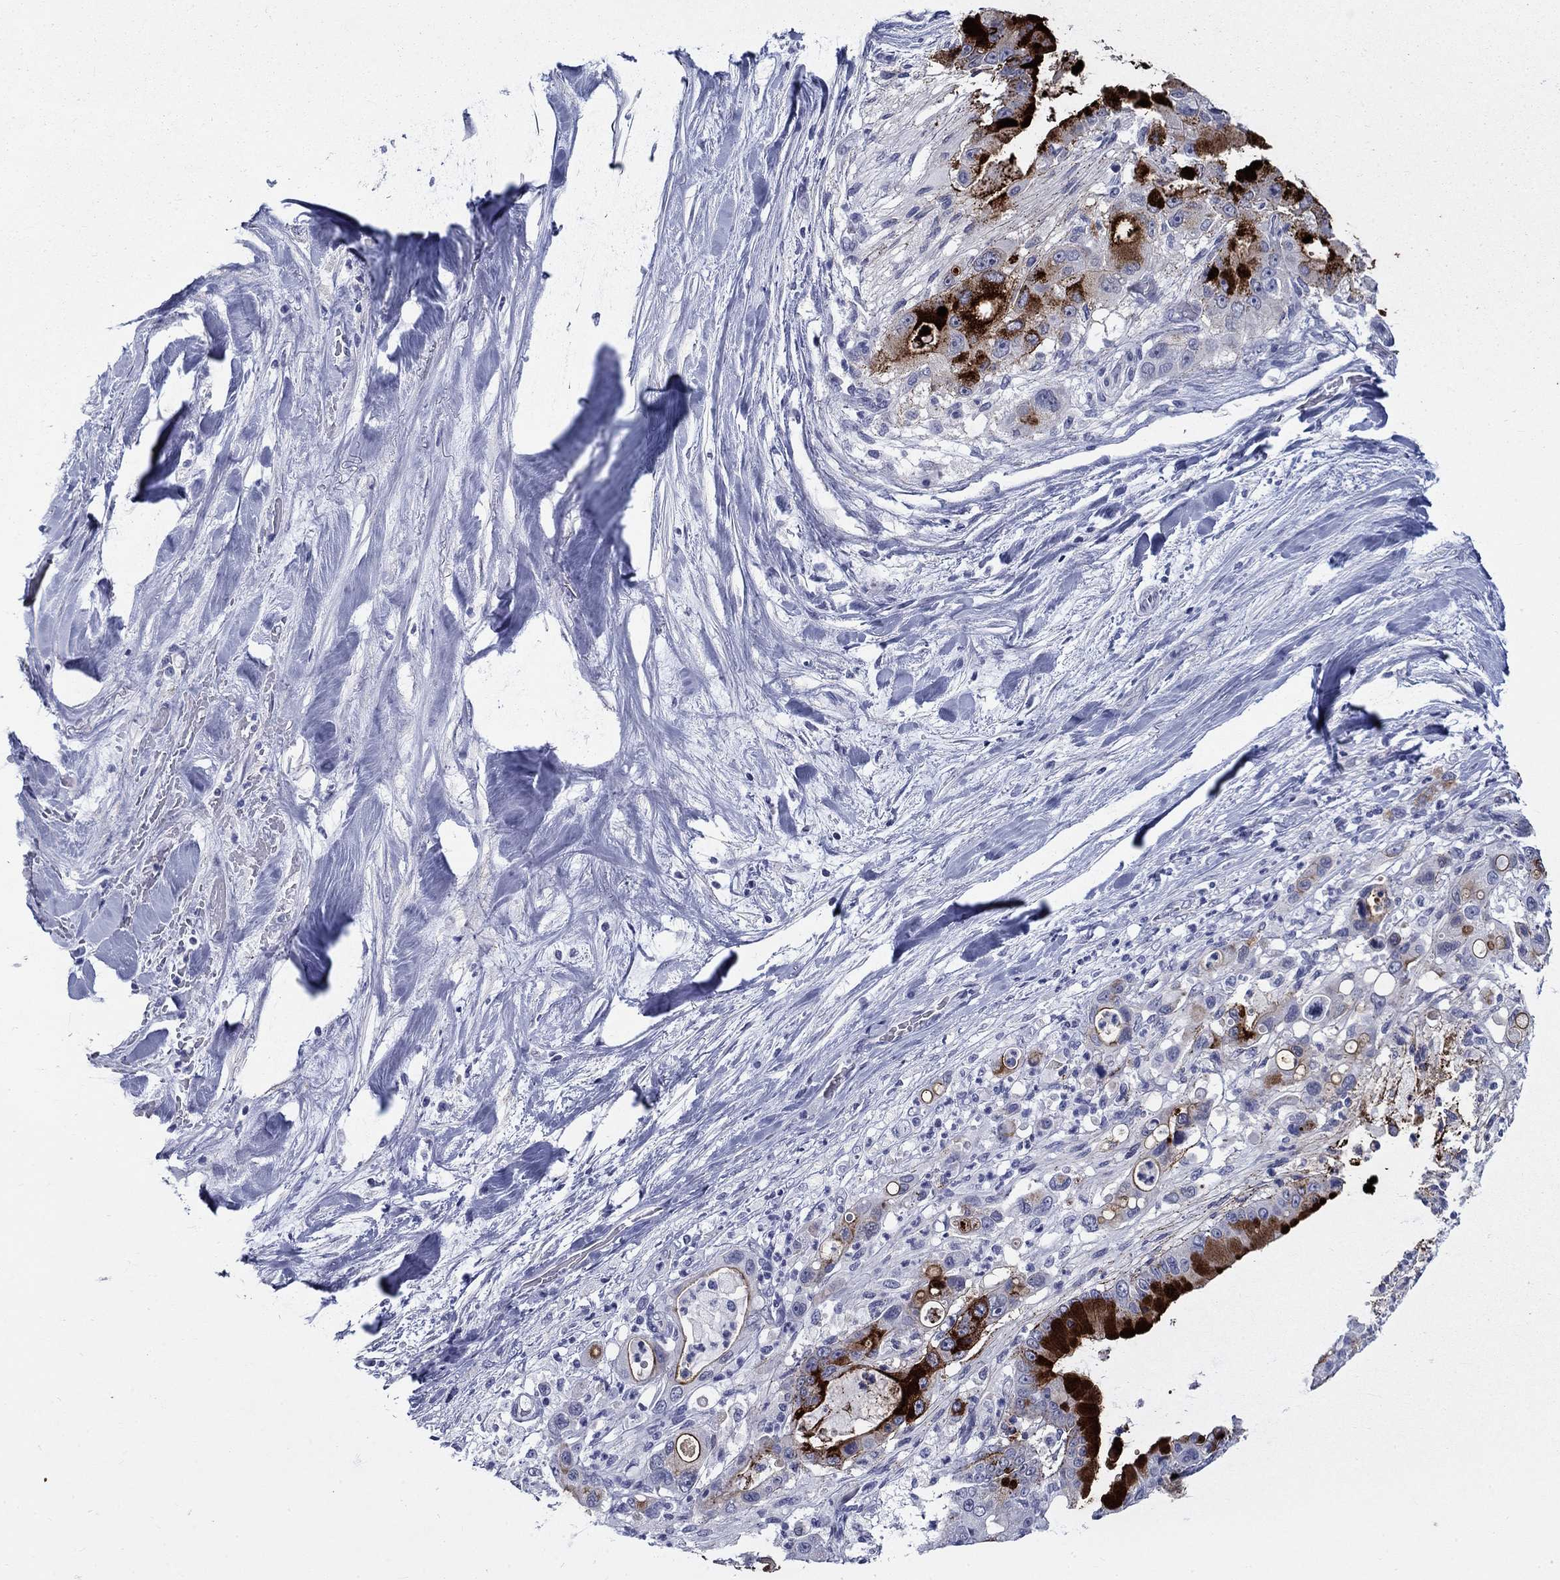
{"staining": {"intensity": "strong", "quantity": "25%-75%", "location": "cytoplasmic/membranous"}, "tissue": "liver cancer", "cell_type": "Tumor cells", "image_type": "cancer", "snomed": [{"axis": "morphology", "description": "Cholangiocarcinoma"}, {"axis": "topography", "description": "Liver"}], "caption": "IHC of liver cancer (cholangiocarcinoma) reveals high levels of strong cytoplasmic/membranous staining in about 25%-75% of tumor cells.", "gene": "C4orf19", "patient": {"sex": "female", "age": 54}}